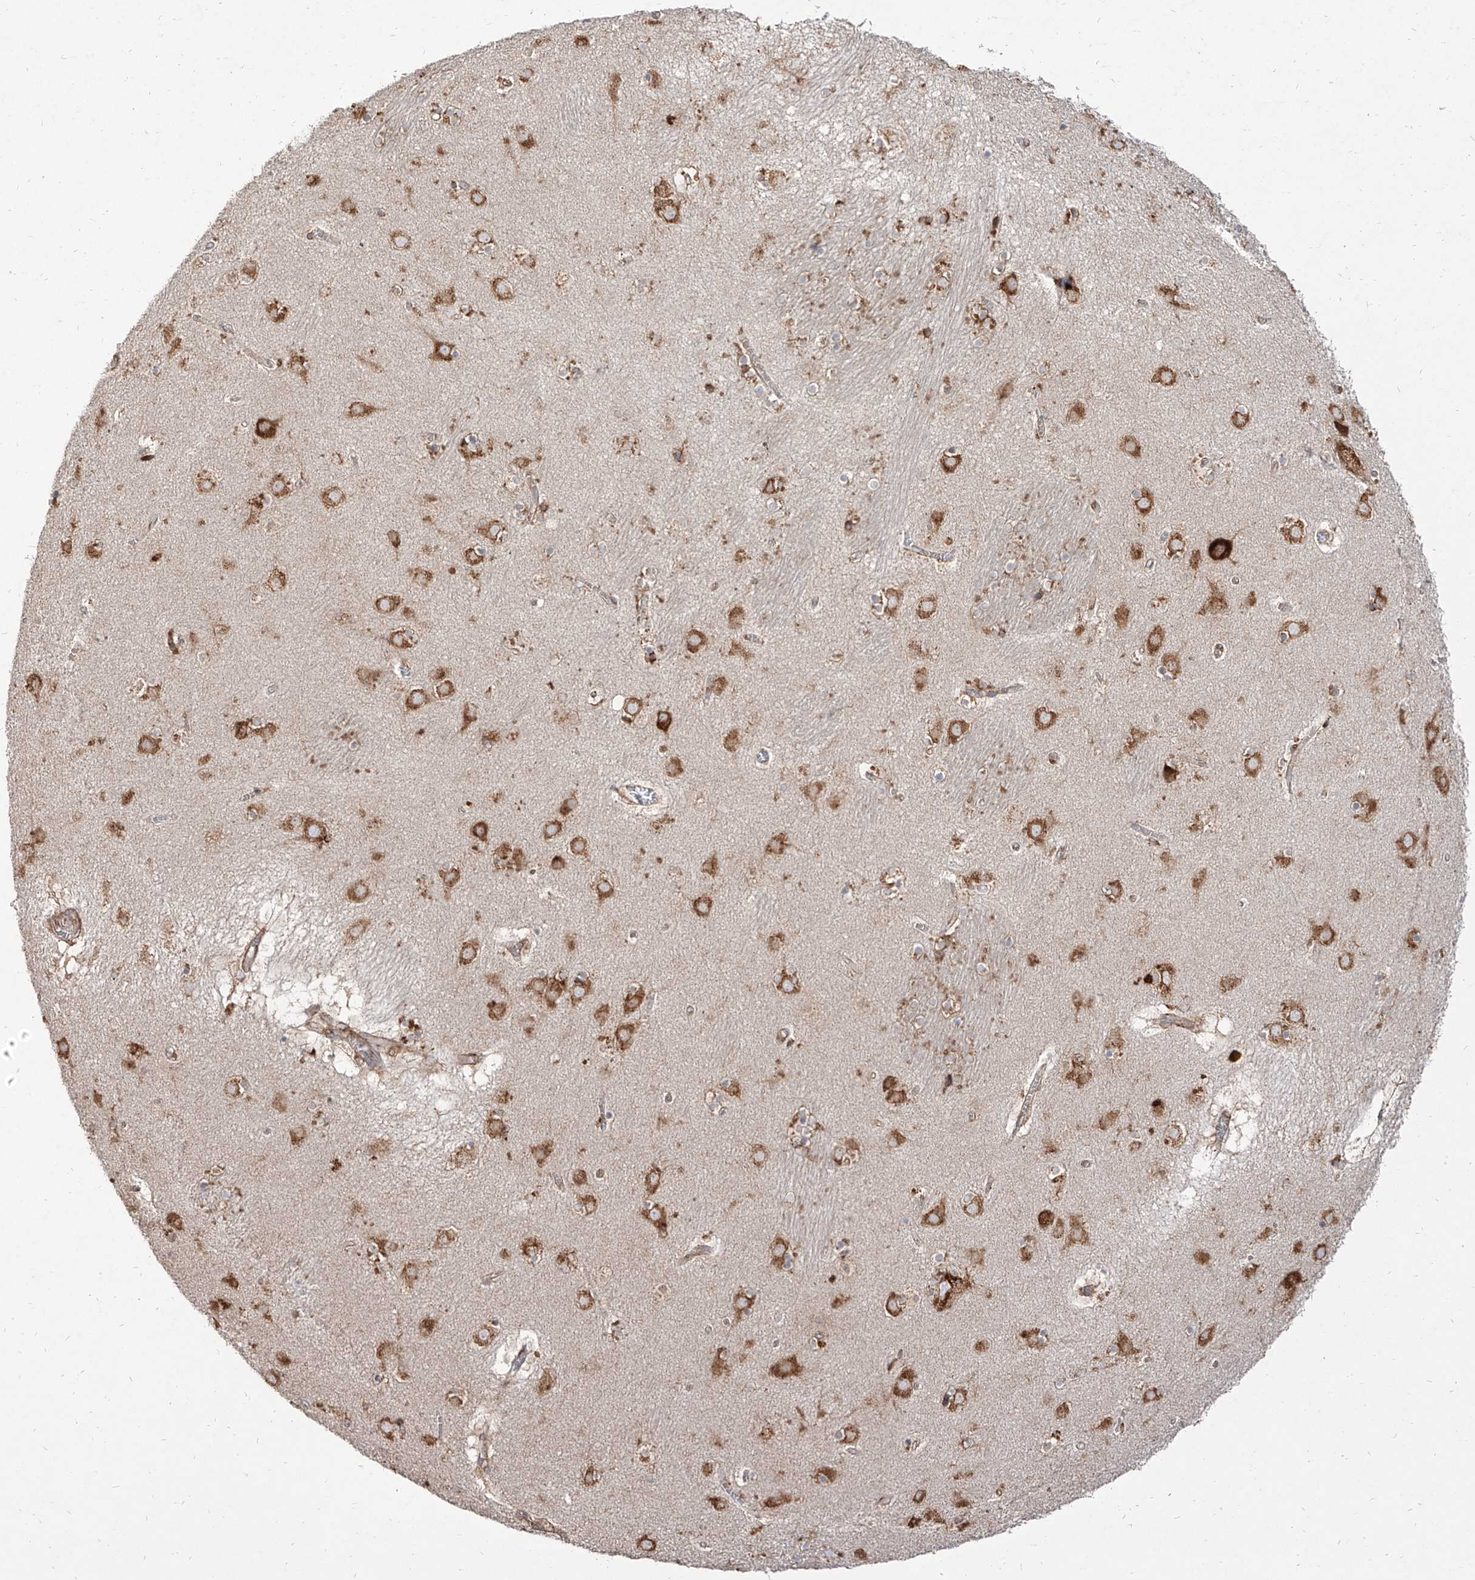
{"staining": {"intensity": "strong", "quantity": ">75%", "location": "cytoplasmic/membranous"}, "tissue": "caudate", "cell_type": "Glial cells", "image_type": "normal", "snomed": [{"axis": "morphology", "description": "Normal tissue, NOS"}, {"axis": "topography", "description": "Lateral ventricle wall"}], "caption": "DAB (3,3'-diaminobenzidine) immunohistochemical staining of normal caudate demonstrates strong cytoplasmic/membranous protein positivity in approximately >75% of glial cells.", "gene": "RPS25", "patient": {"sex": "male", "age": 70}}